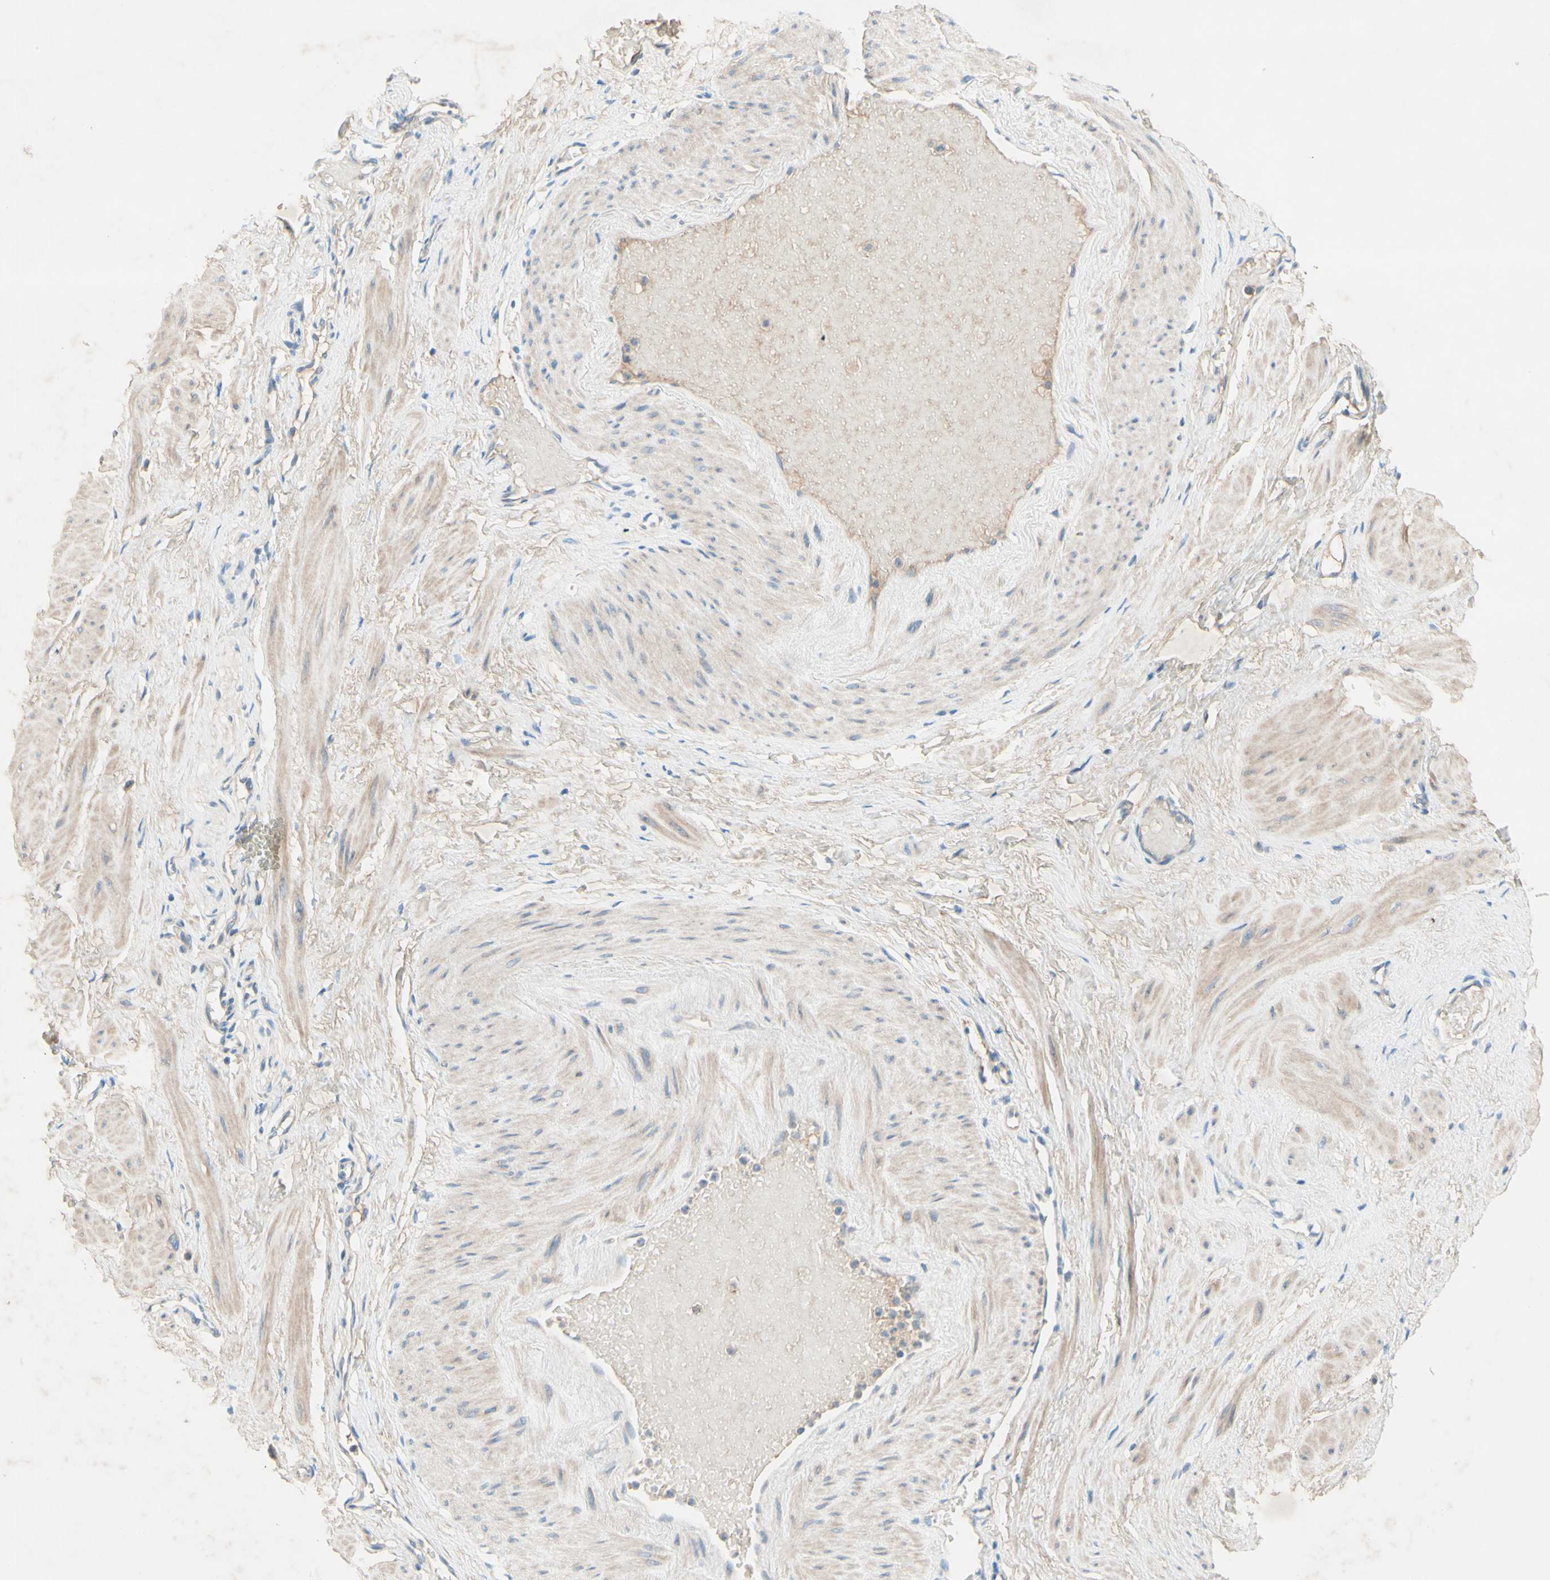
{"staining": {"intensity": "negative", "quantity": "none", "location": "none"}, "tissue": "adipose tissue", "cell_type": "Adipocytes", "image_type": "normal", "snomed": [{"axis": "morphology", "description": "Normal tissue, NOS"}, {"axis": "topography", "description": "Soft tissue"}, {"axis": "topography", "description": "Vascular tissue"}], "caption": "Immunohistochemistry micrograph of benign human adipose tissue stained for a protein (brown), which exhibits no positivity in adipocytes.", "gene": "IL2", "patient": {"sex": "female", "age": 35}}